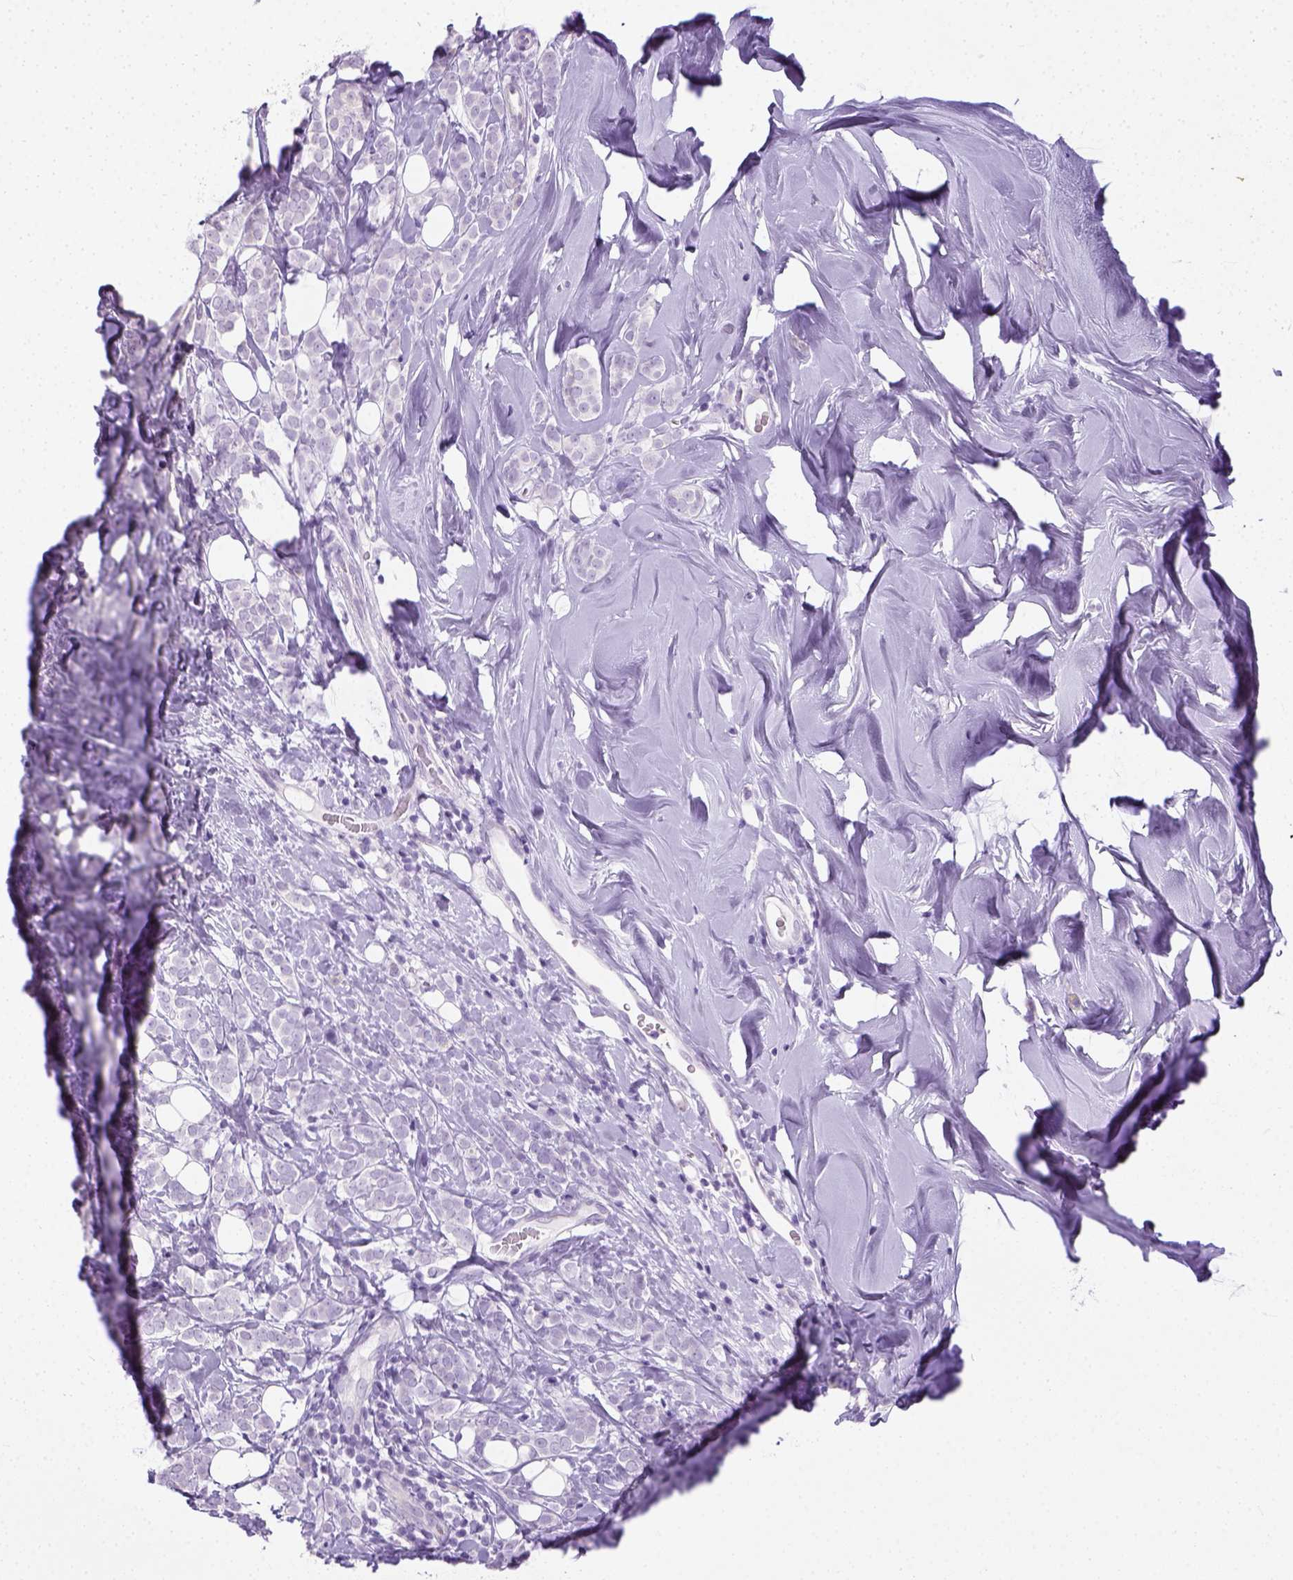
{"staining": {"intensity": "negative", "quantity": "none", "location": "none"}, "tissue": "breast cancer", "cell_type": "Tumor cells", "image_type": "cancer", "snomed": [{"axis": "morphology", "description": "Lobular carcinoma"}, {"axis": "topography", "description": "Breast"}], "caption": "An IHC histopathology image of breast cancer is shown. There is no staining in tumor cells of breast cancer.", "gene": "LGSN", "patient": {"sex": "female", "age": 49}}